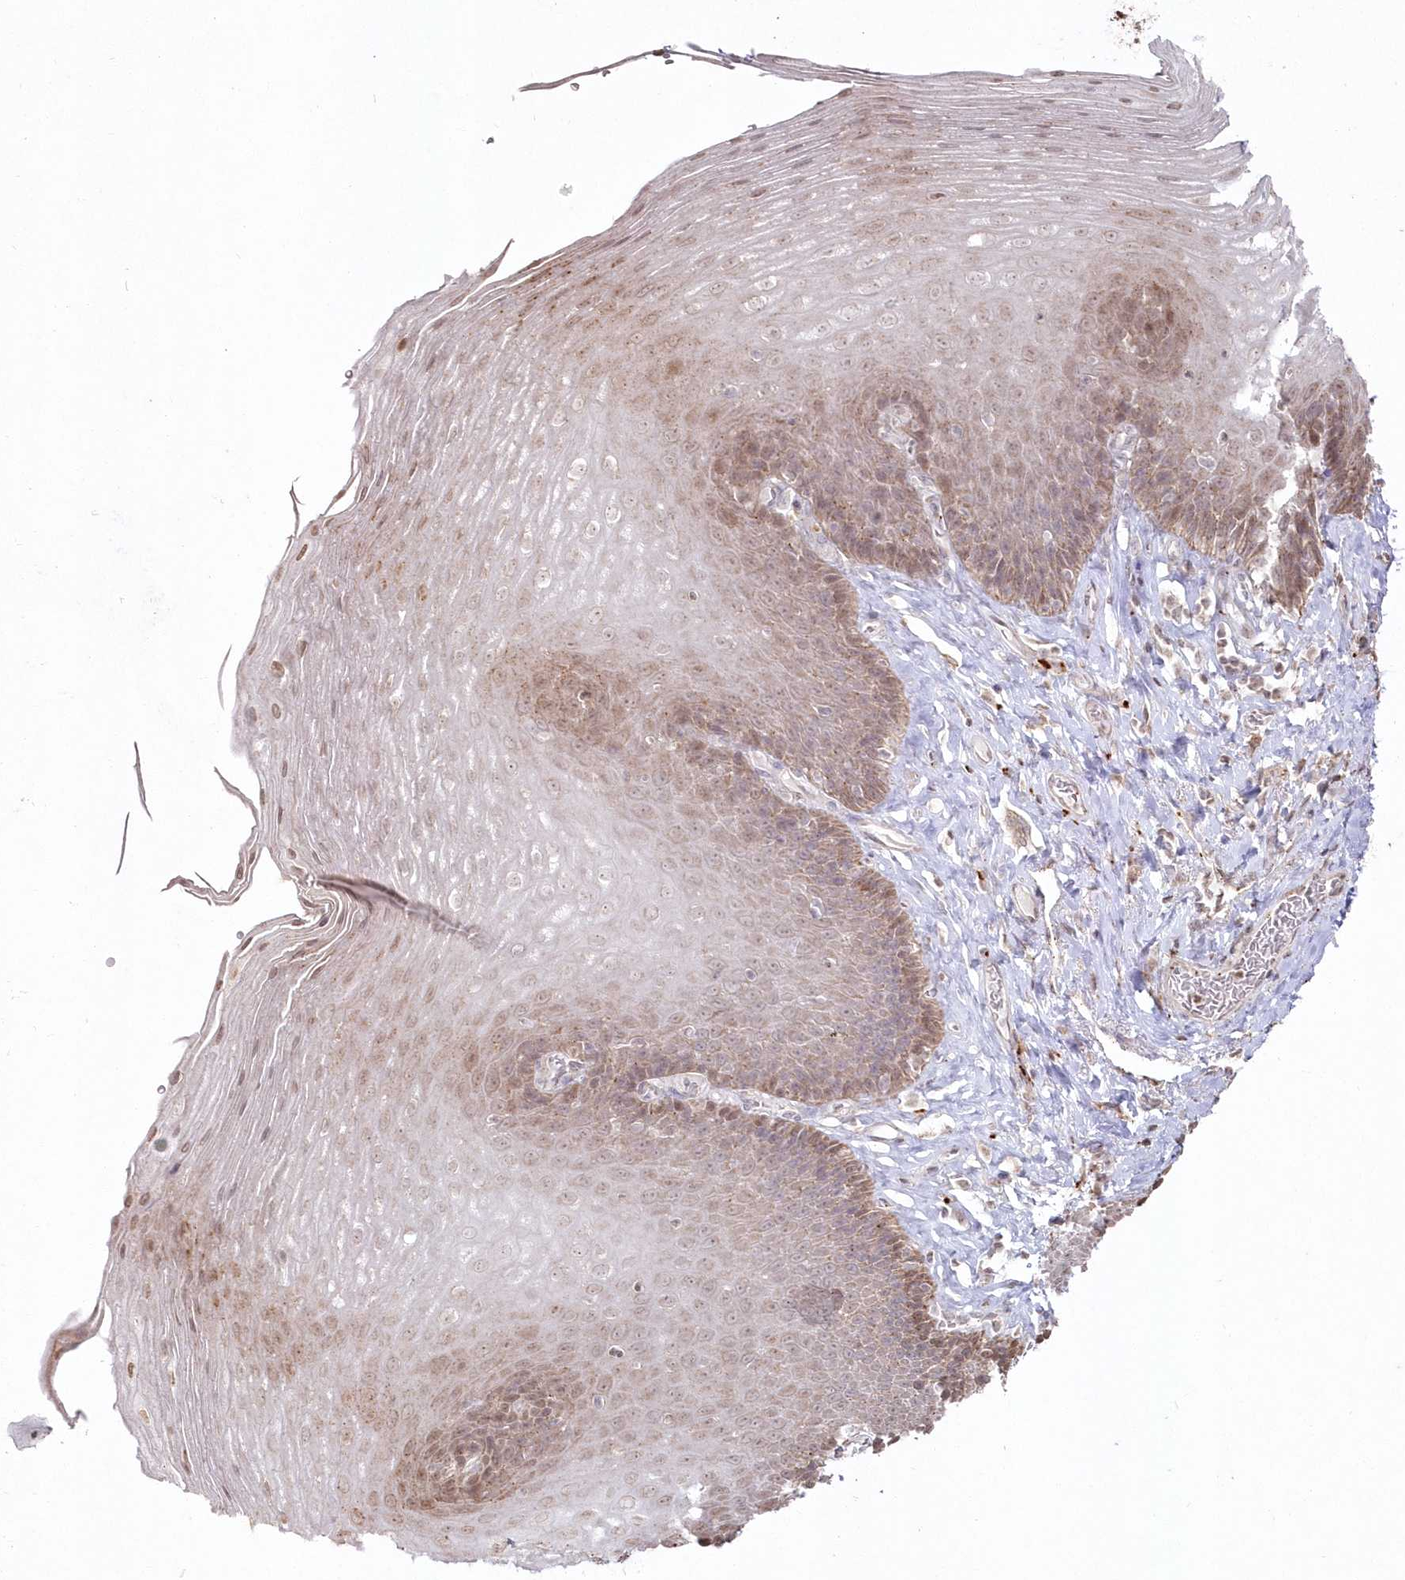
{"staining": {"intensity": "weak", "quantity": "25%-75%", "location": "cytoplasmic/membranous,nuclear"}, "tissue": "esophagus", "cell_type": "Squamous epithelial cells", "image_type": "normal", "snomed": [{"axis": "morphology", "description": "Normal tissue, NOS"}, {"axis": "topography", "description": "Esophagus"}], "caption": "Esophagus stained with immunohistochemistry displays weak cytoplasmic/membranous,nuclear staining in about 25%-75% of squamous epithelial cells.", "gene": "ARSB", "patient": {"sex": "female", "age": 66}}